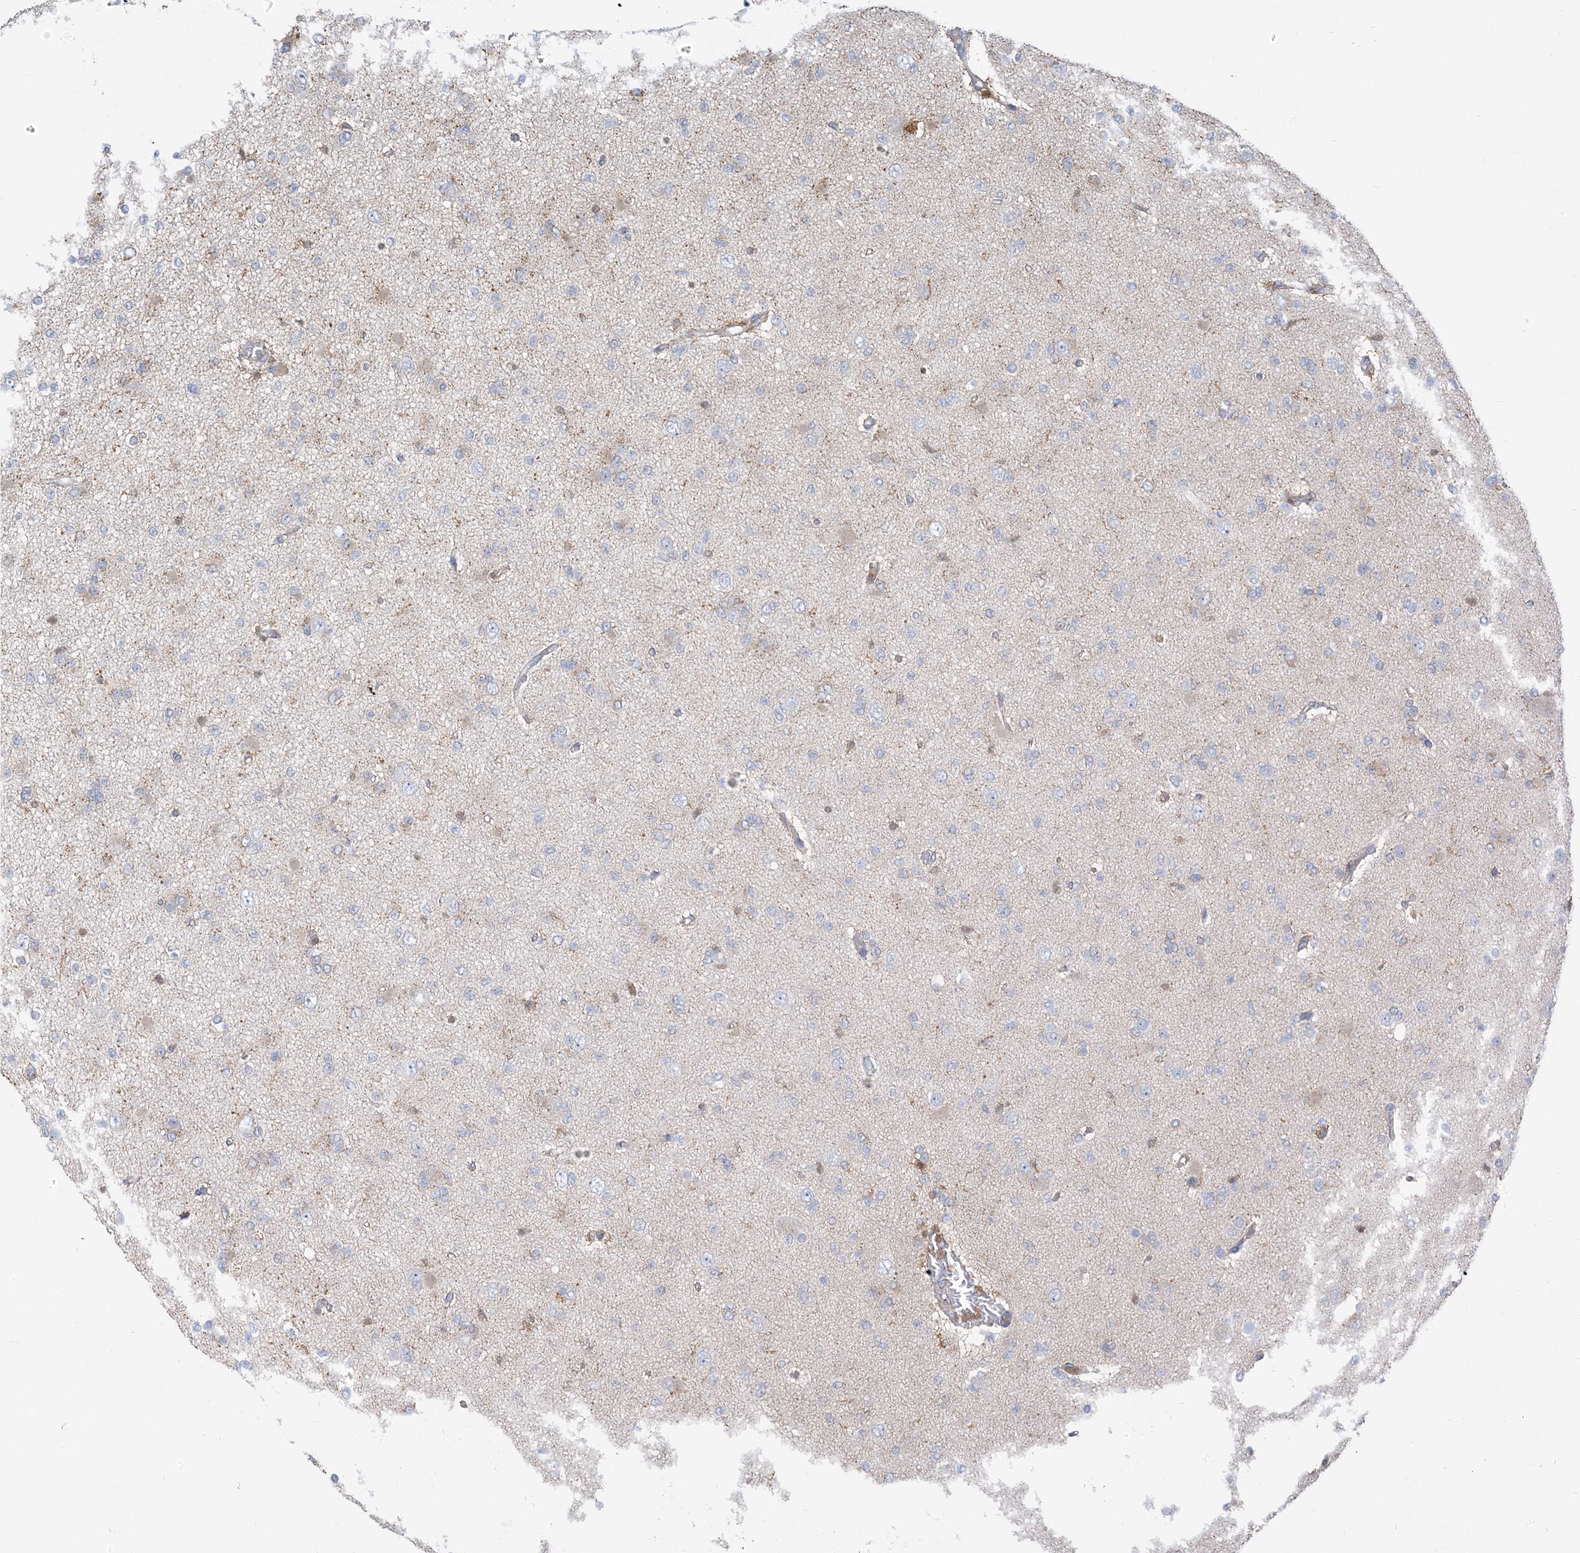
{"staining": {"intensity": "negative", "quantity": "none", "location": "none"}, "tissue": "glioma", "cell_type": "Tumor cells", "image_type": "cancer", "snomed": [{"axis": "morphology", "description": "Glioma, malignant, Low grade"}, {"axis": "topography", "description": "Brain"}], "caption": "Immunohistochemistry photomicrograph of malignant low-grade glioma stained for a protein (brown), which reveals no positivity in tumor cells.", "gene": "NAGK", "patient": {"sex": "female", "age": 22}}